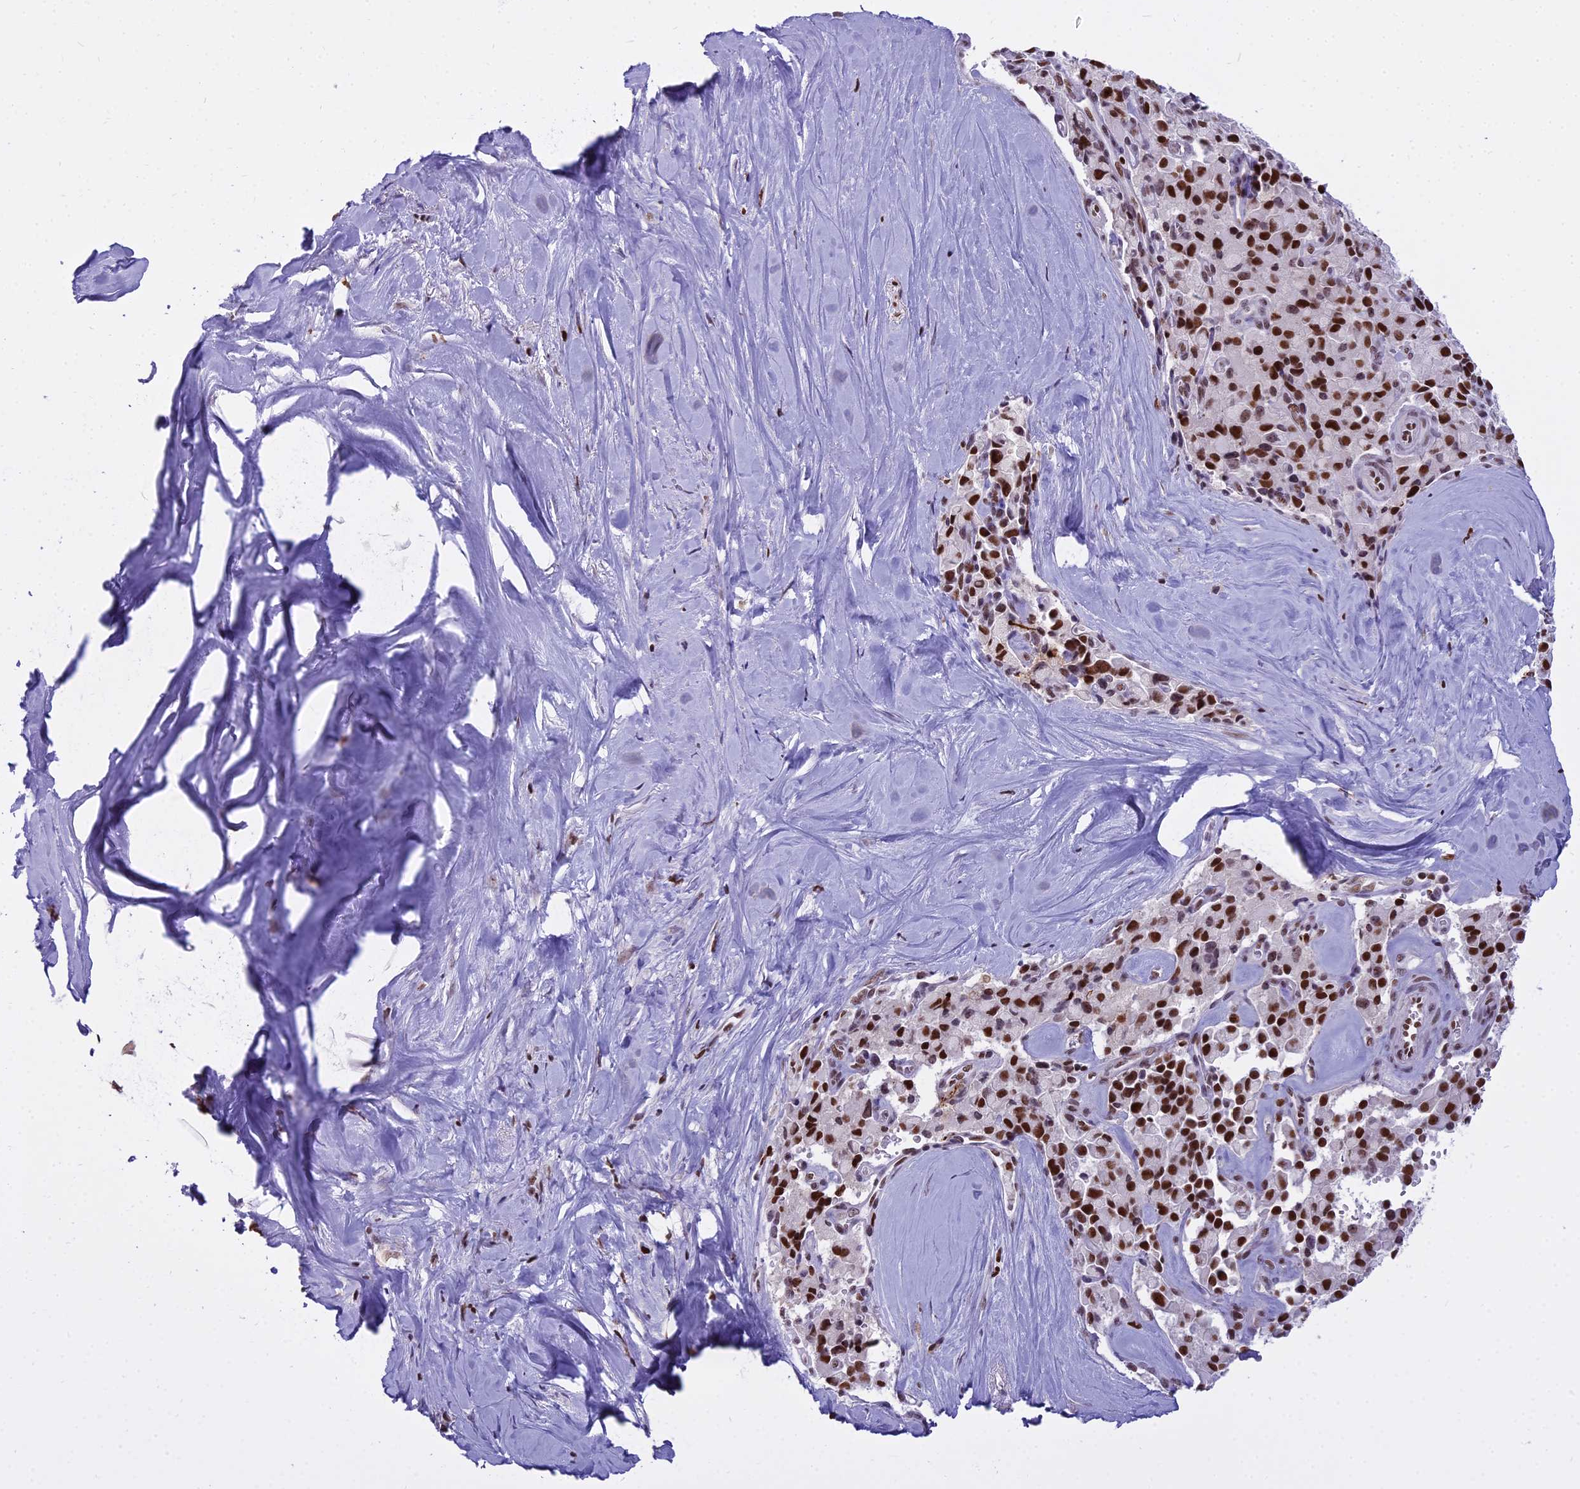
{"staining": {"intensity": "strong", "quantity": ">75%", "location": "nuclear"}, "tissue": "pancreatic cancer", "cell_type": "Tumor cells", "image_type": "cancer", "snomed": [{"axis": "morphology", "description": "Adenocarcinoma, NOS"}, {"axis": "topography", "description": "Pancreas"}], "caption": "DAB (3,3'-diaminobenzidine) immunohistochemical staining of human adenocarcinoma (pancreatic) displays strong nuclear protein staining in approximately >75% of tumor cells.", "gene": "PARP1", "patient": {"sex": "male", "age": 65}}